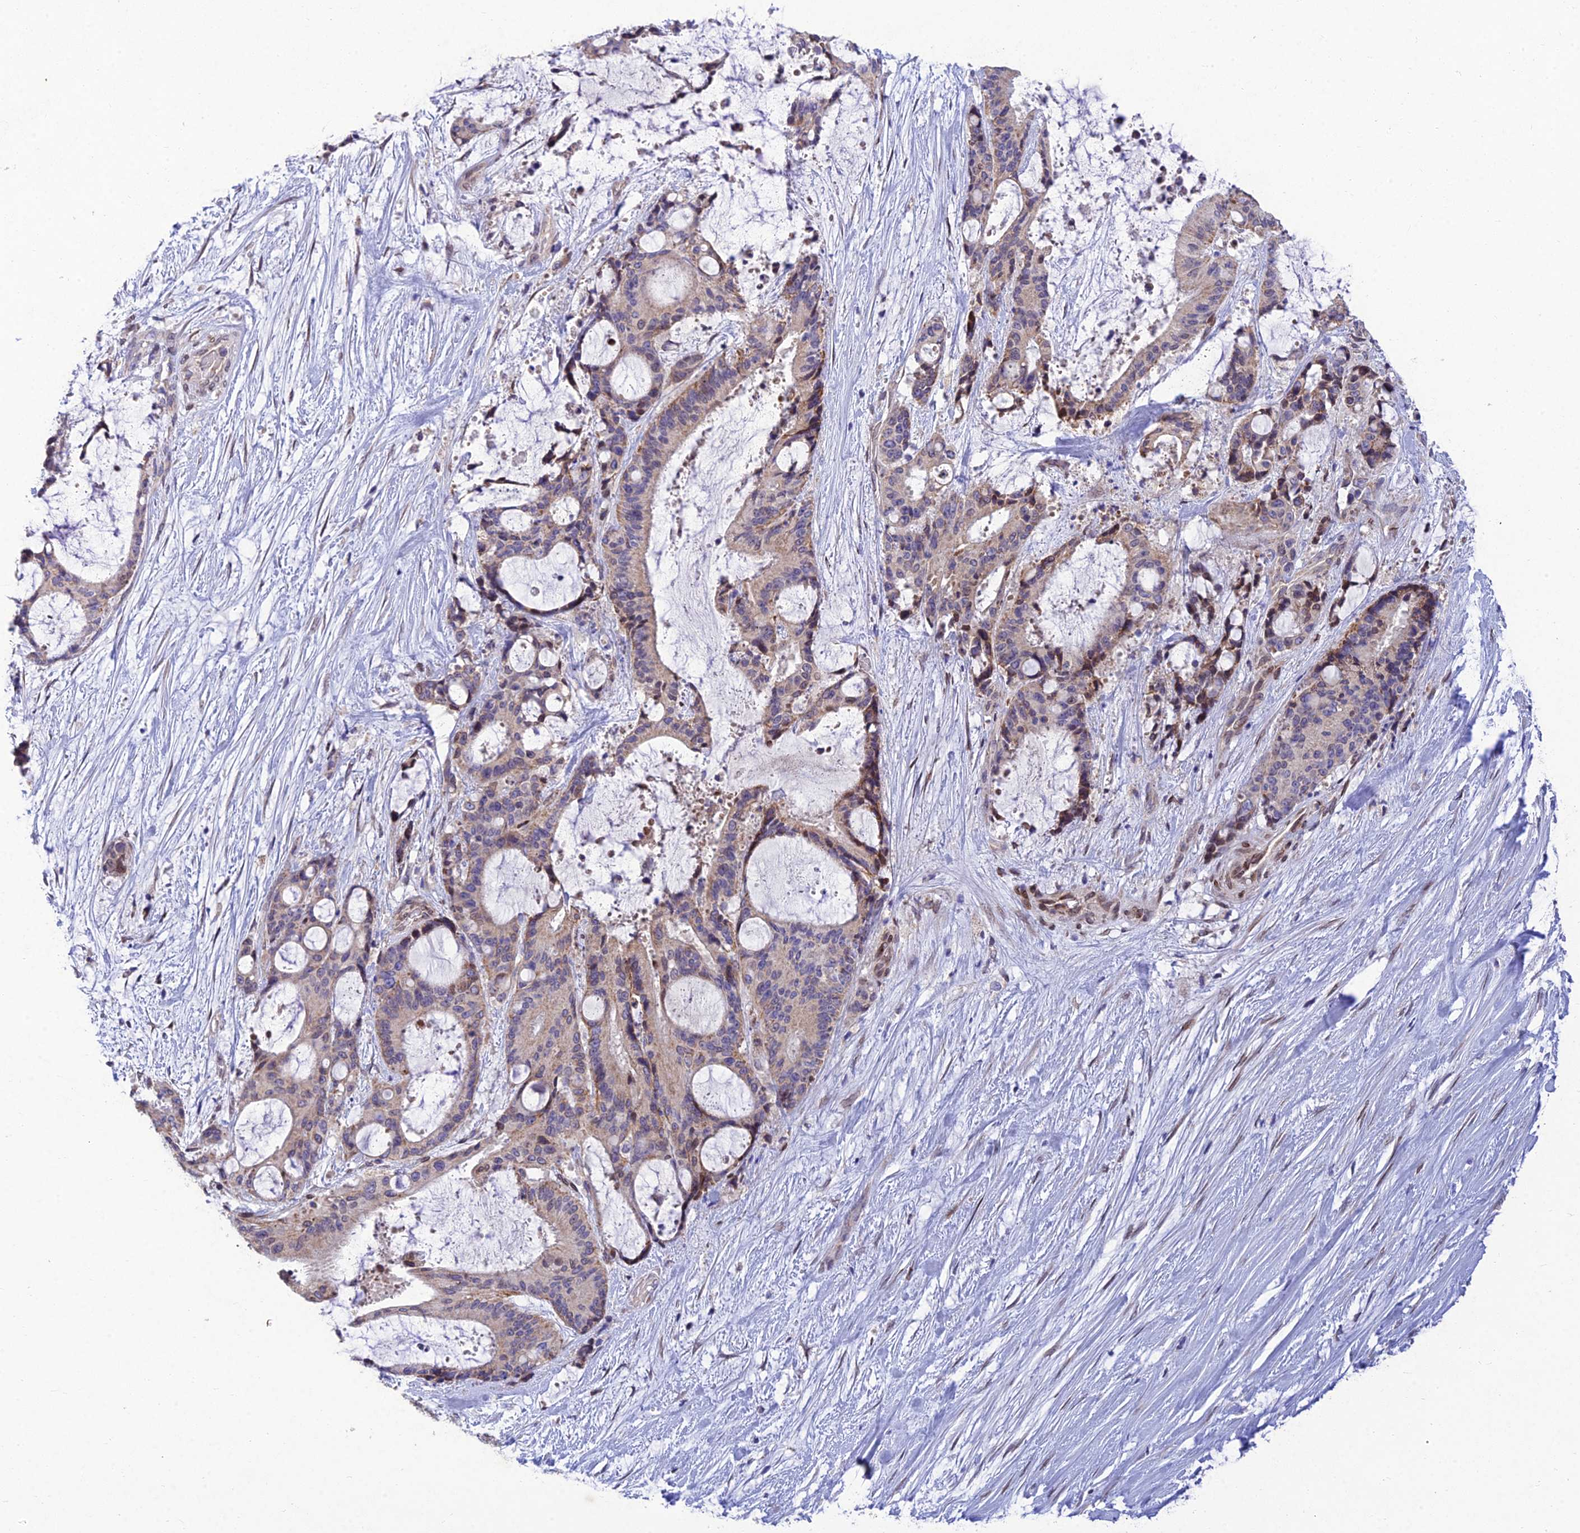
{"staining": {"intensity": "weak", "quantity": "25%-75%", "location": "cytoplasmic/membranous"}, "tissue": "liver cancer", "cell_type": "Tumor cells", "image_type": "cancer", "snomed": [{"axis": "morphology", "description": "Normal tissue, NOS"}, {"axis": "morphology", "description": "Cholangiocarcinoma"}, {"axis": "topography", "description": "Liver"}, {"axis": "topography", "description": "Peripheral nerve tissue"}], "caption": "Human cholangiocarcinoma (liver) stained with a protein marker displays weak staining in tumor cells.", "gene": "MGAT2", "patient": {"sex": "female", "age": 73}}